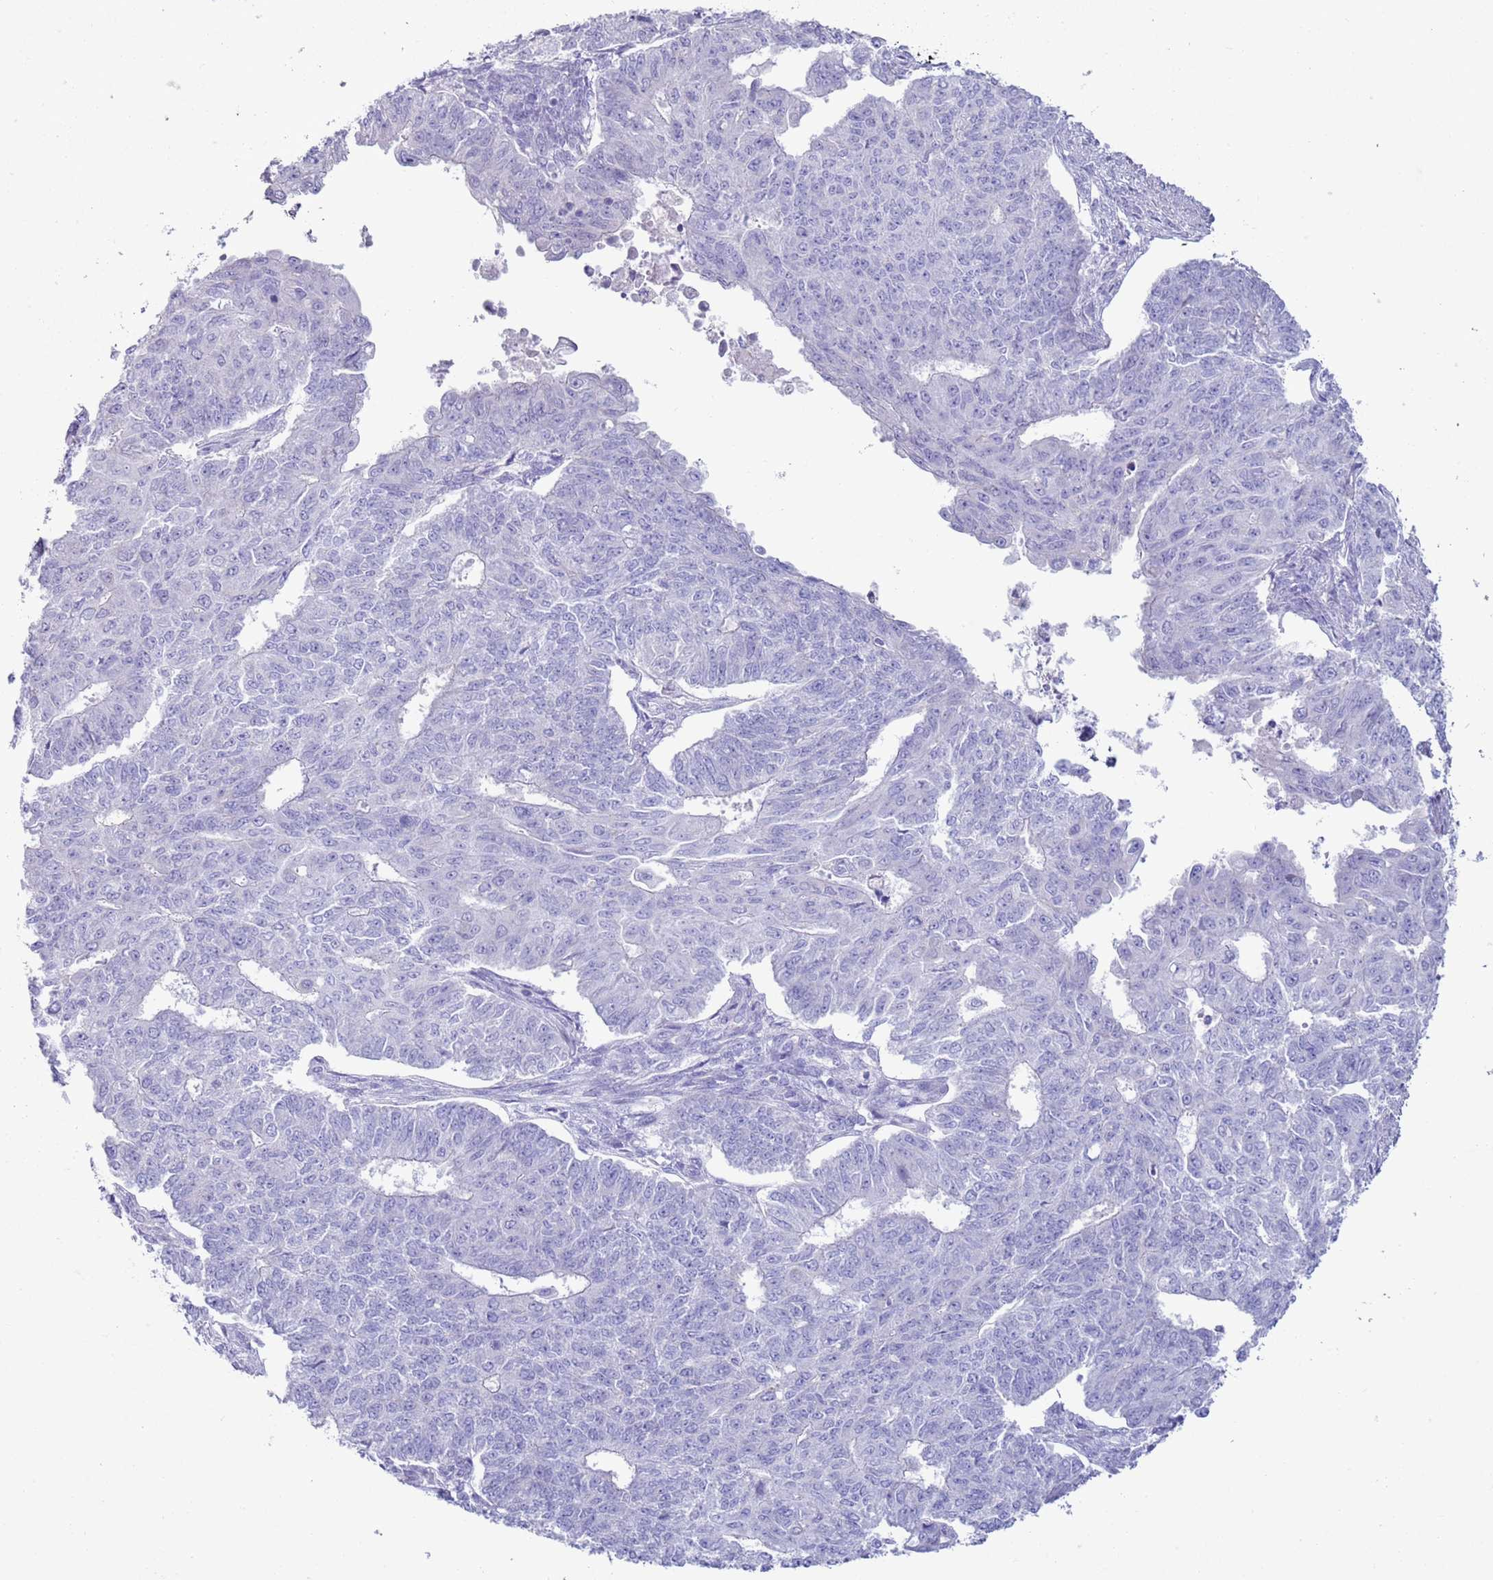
{"staining": {"intensity": "negative", "quantity": "none", "location": "none"}, "tissue": "endometrial cancer", "cell_type": "Tumor cells", "image_type": "cancer", "snomed": [{"axis": "morphology", "description": "Adenocarcinoma, NOS"}, {"axis": "topography", "description": "Endometrium"}], "caption": "Human endometrial adenocarcinoma stained for a protein using IHC reveals no positivity in tumor cells.", "gene": "NPAP1", "patient": {"sex": "female", "age": 32}}